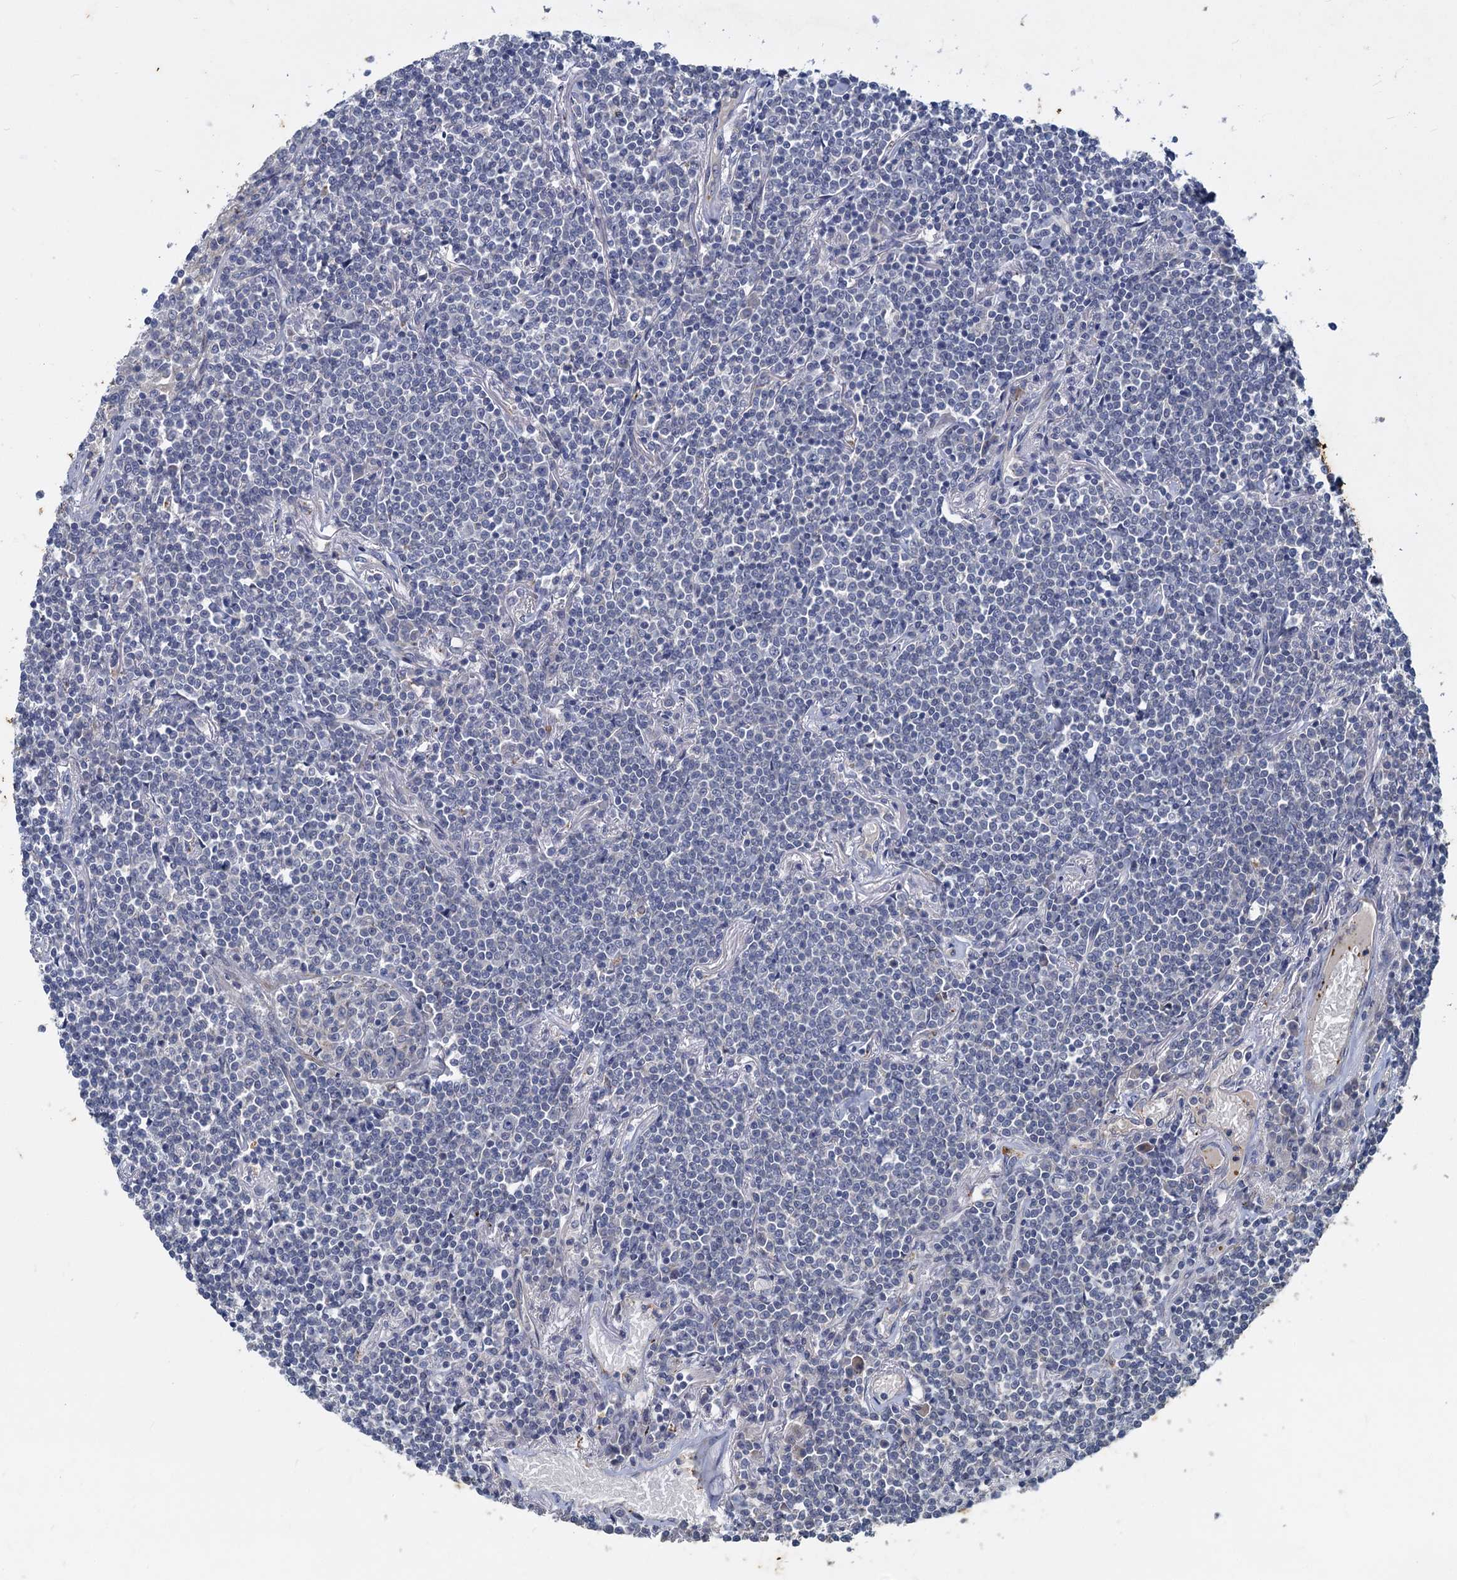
{"staining": {"intensity": "negative", "quantity": "none", "location": "none"}, "tissue": "lymphoma", "cell_type": "Tumor cells", "image_type": "cancer", "snomed": [{"axis": "morphology", "description": "Malignant lymphoma, non-Hodgkin's type, Low grade"}, {"axis": "topography", "description": "Lung"}], "caption": "IHC photomicrograph of low-grade malignant lymphoma, non-Hodgkin's type stained for a protein (brown), which exhibits no staining in tumor cells. (DAB immunohistochemistry with hematoxylin counter stain).", "gene": "SLC2A7", "patient": {"sex": "female", "age": 71}}